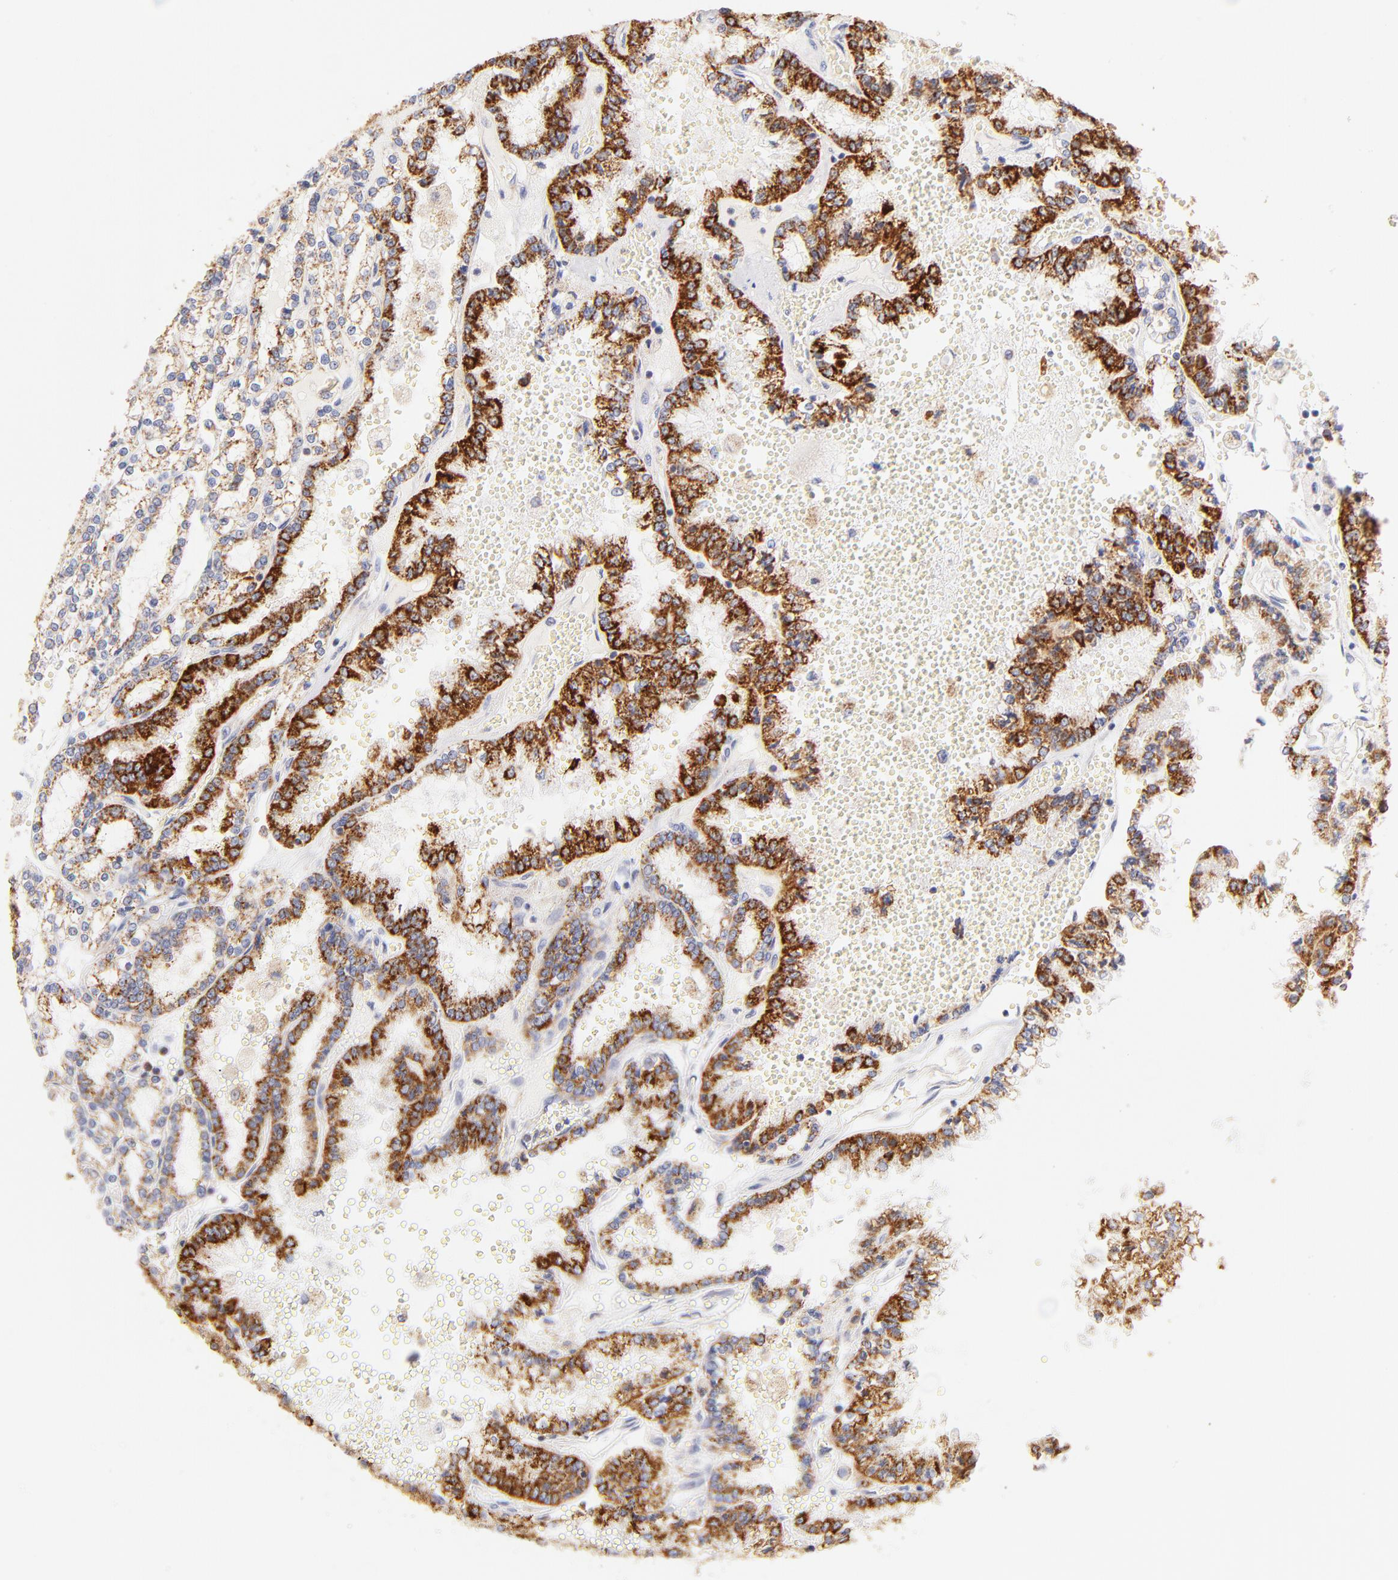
{"staining": {"intensity": "strong", "quantity": ">75%", "location": "cytoplasmic/membranous"}, "tissue": "renal cancer", "cell_type": "Tumor cells", "image_type": "cancer", "snomed": [{"axis": "morphology", "description": "Adenocarcinoma, NOS"}, {"axis": "topography", "description": "Kidney"}], "caption": "Protein expression by immunohistochemistry (IHC) exhibits strong cytoplasmic/membranous staining in about >75% of tumor cells in renal cancer. (Brightfield microscopy of DAB IHC at high magnification).", "gene": "AIFM1", "patient": {"sex": "female", "age": 56}}